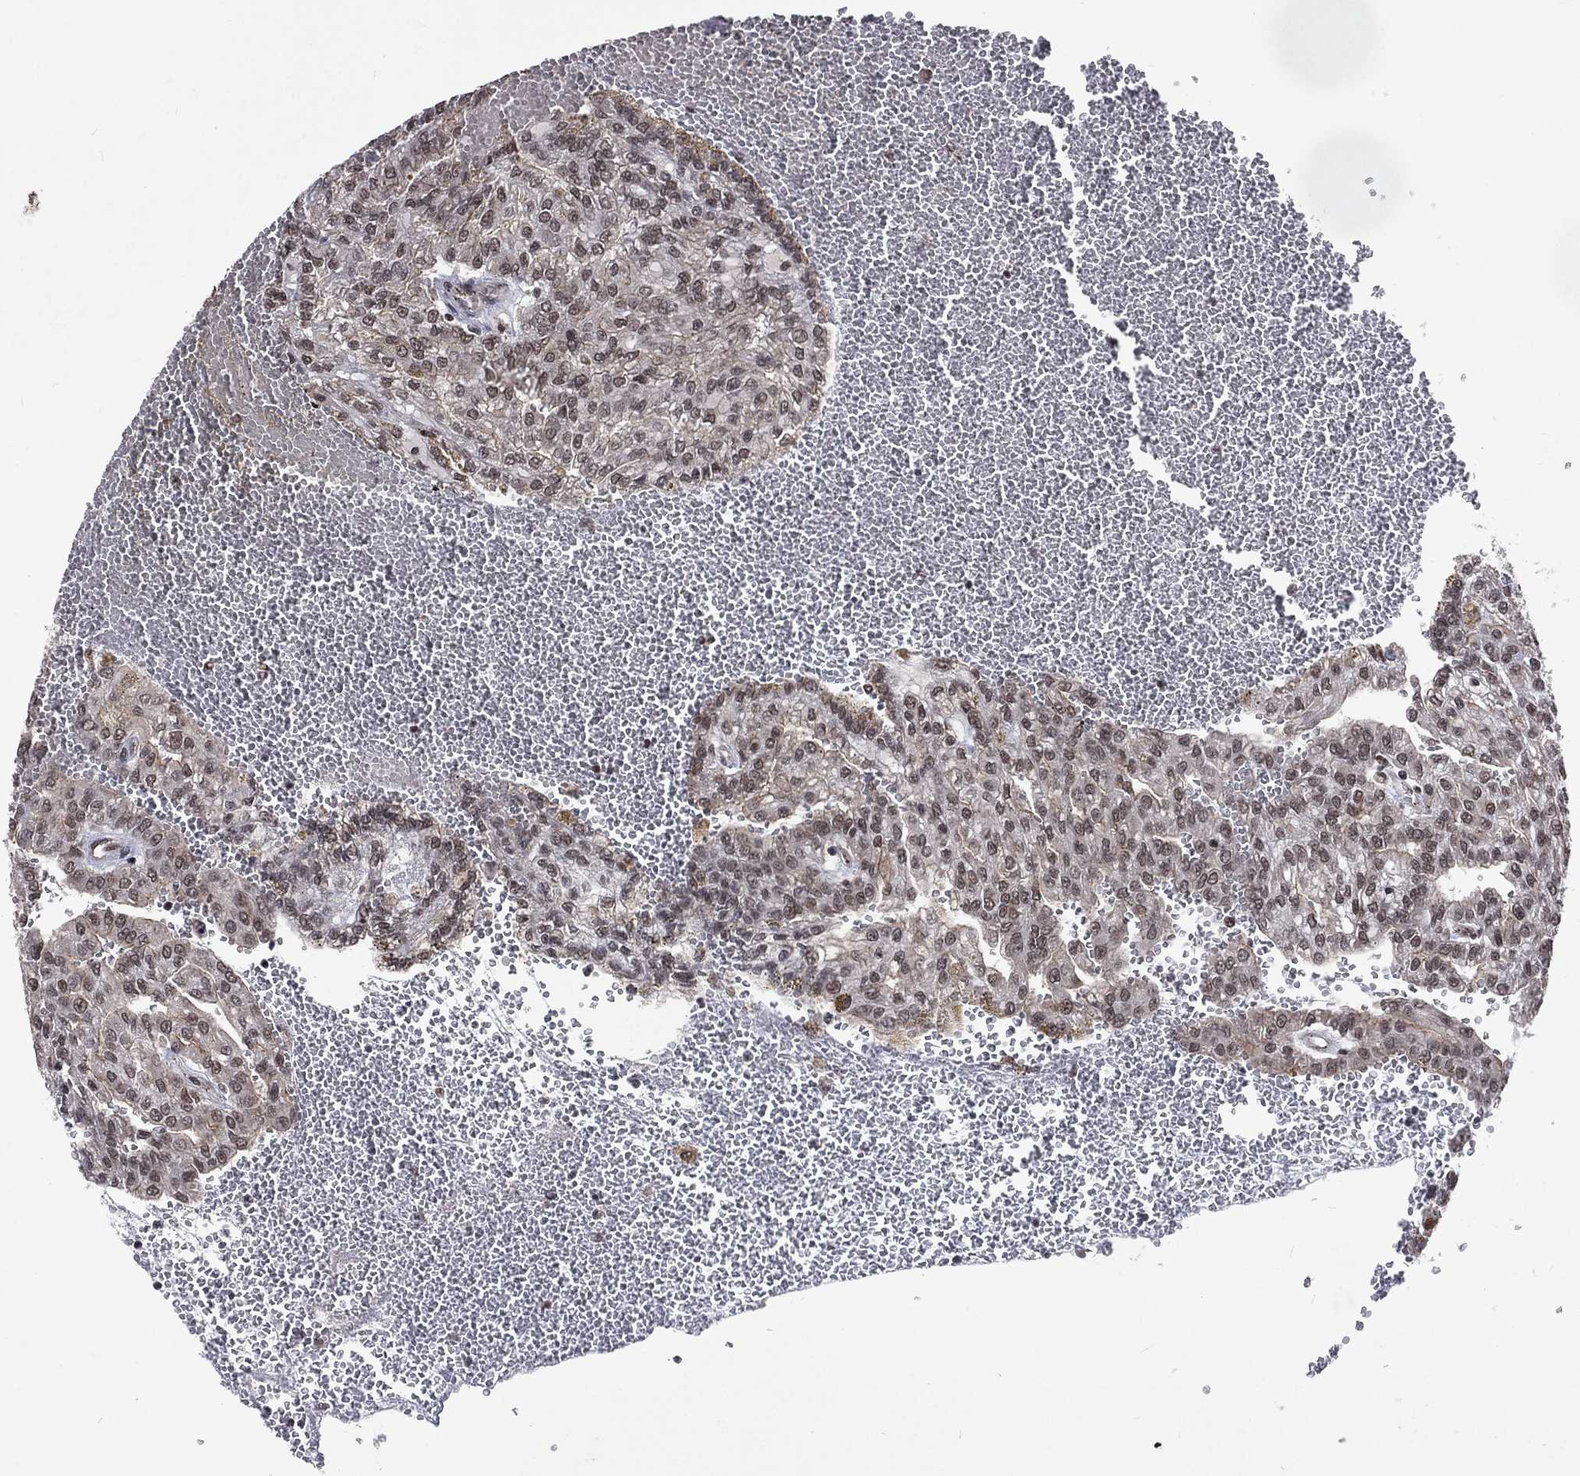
{"staining": {"intensity": "weak", "quantity": "25%-75%", "location": "nuclear"}, "tissue": "renal cancer", "cell_type": "Tumor cells", "image_type": "cancer", "snomed": [{"axis": "morphology", "description": "Adenocarcinoma, NOS"}, {"axis": "topography", "description": "Kidney"}], "caption": "Renal adenocarcinoma stained for a protein demonstrates weak nuclear positivity in tumor cells. The staining was performed using DAB, with brown indicating positive protein expression. Nuclei are stained blue with hematoxylin.", "gene": "DMAP1", "patient": {"sex": "male", "age": 63}}